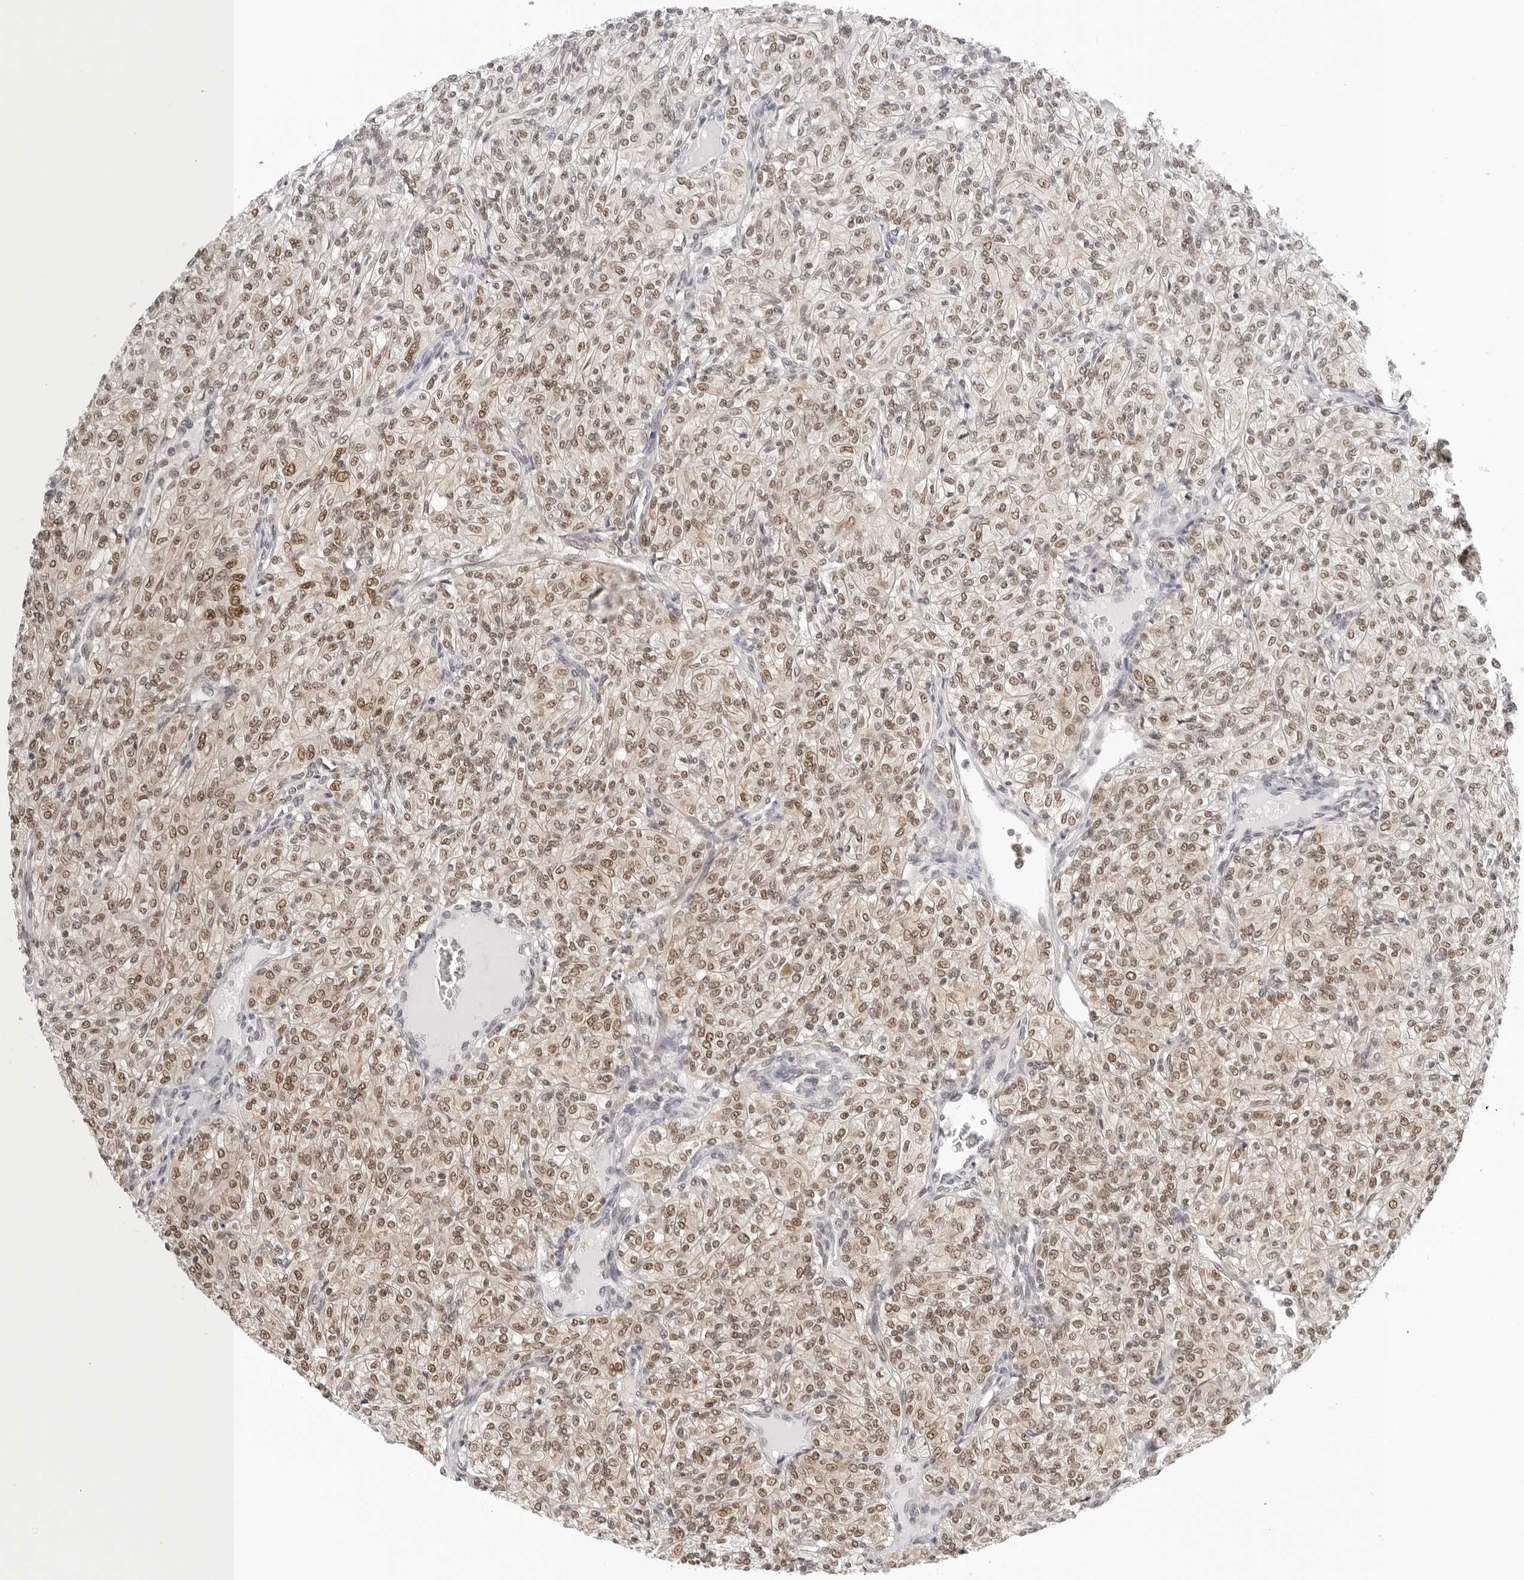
{"staining": {"intensity": "moderate", "quantity": ">75%", "location": "cytoplasmic/membranous,nuclear"}, "tissue": "renal cancer", "cell_type": "Tumor cells", "image_type": "cancer", "snomed": [{"axis": "morphology", "description": "Adenocarcinoma, NOS"}, {"axis": "topography", "description": "Kidney"}], "caption": "The micrograph reveals immunohistochemical staining of adenocarcinoma (renal). There is moderate cytoplasmic/membranous and nuclear expression is identified in about >75% of tumor cells. The staining was performed using DAB to visualize the protein expression in brown, while the nuclei were stained in blue with hematoxylin (Magnification: 20x).", "gene": "WDR77", "patient": {"sex": "male", "age": 77}}